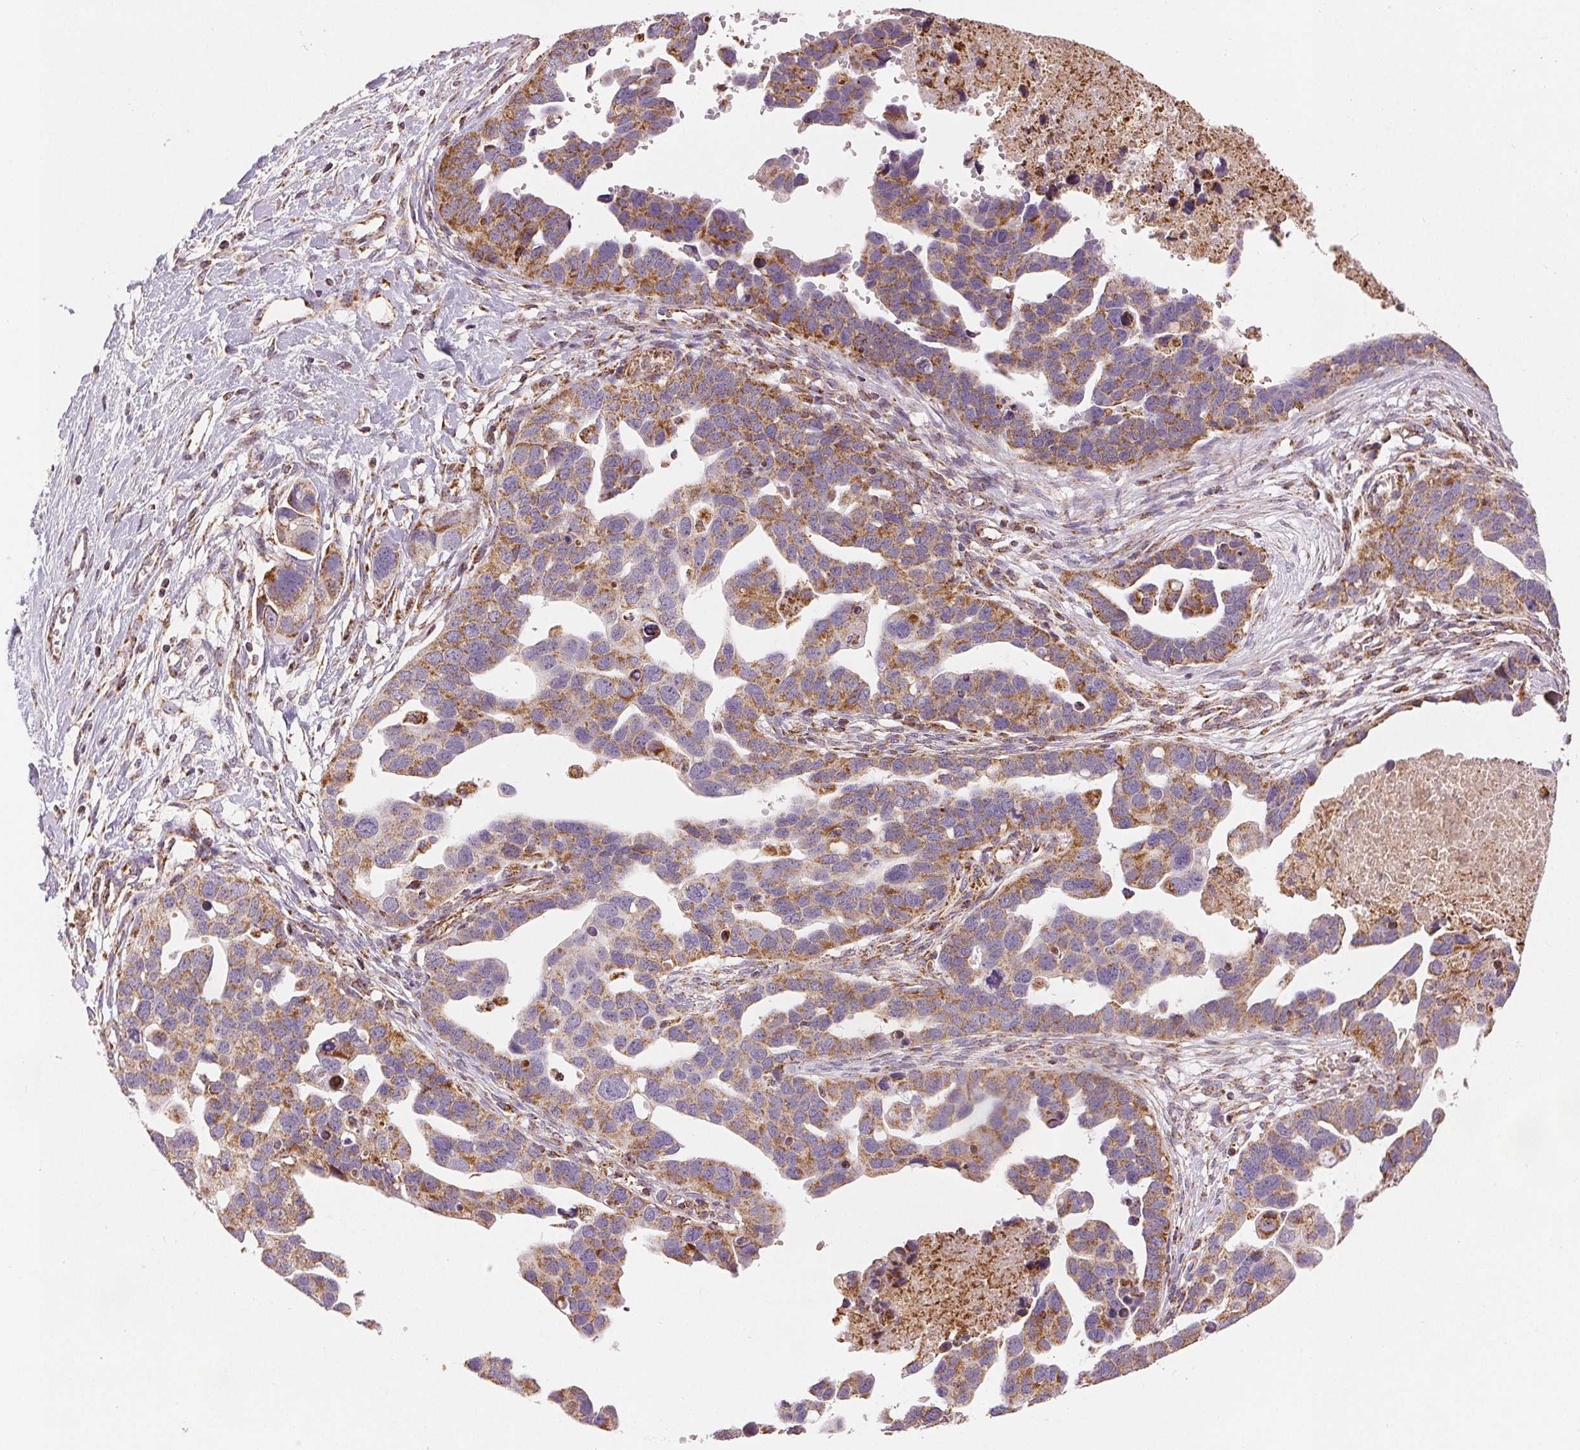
{"staining": {"intensity": "moderate", "quantity": "25%-75%", "location": "cytoplasmic/membranous"}, "tissue": "ovarian cancer", "cell_type": "Tumor cells", "image_type": "cancer", "snomed": [{"axis": "morphology", "description": "Cystadenocarcinoma, serous, NOS"}, {"axis": "topography", "description": "Ovary"}], "caption": "A photomicrograph showing moderate cytoplasmic/membranous positivity in approximately 25%-75% of tumor cells in ovarian serous cystadenocarcinoma, as visualized by brown immunohistochemical staining.", "gene": "SDHB", "patient": {"sex": "female", "age": 54}}